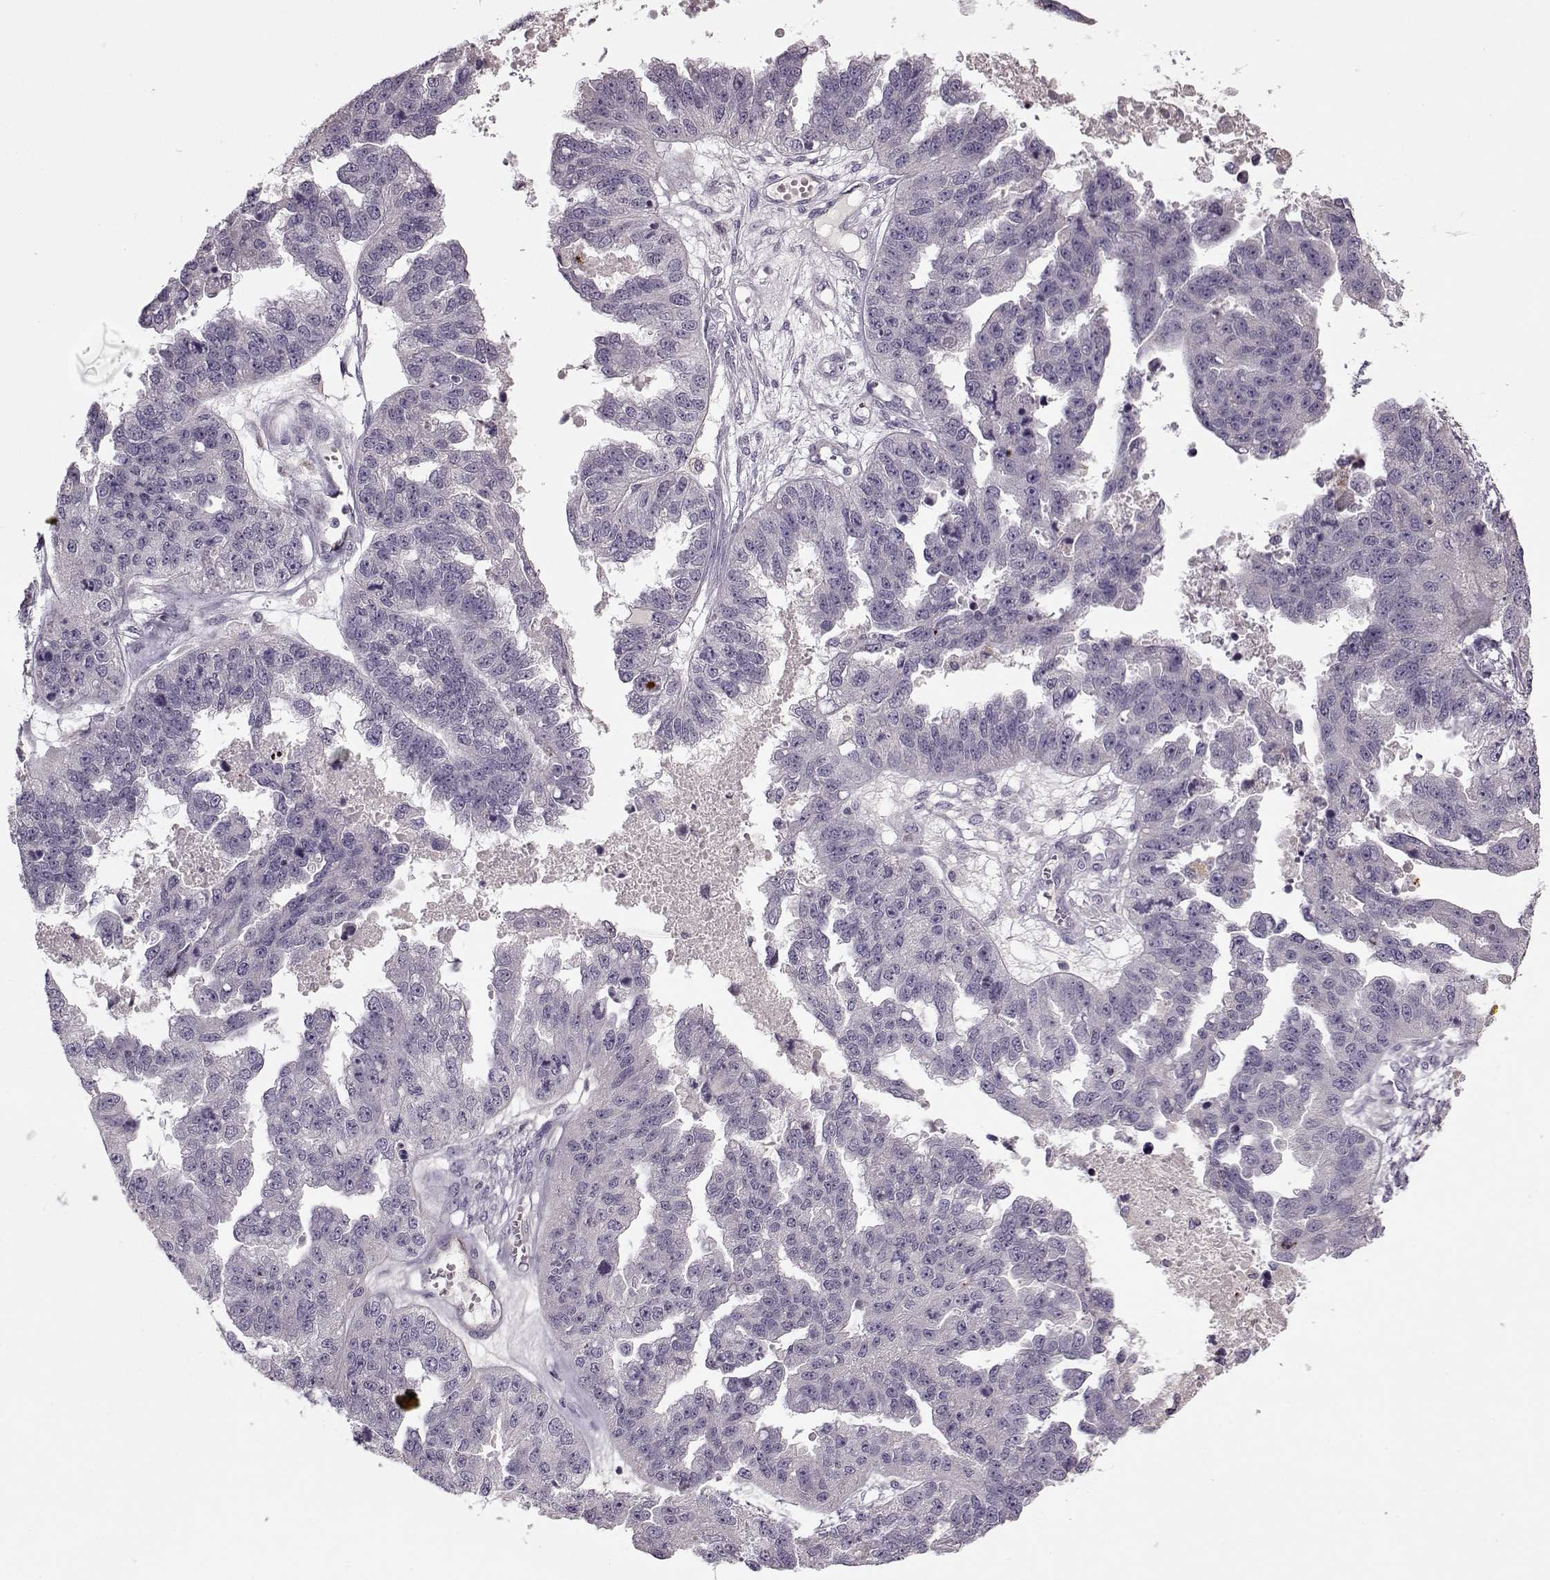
{"staining": {"intensity": "negative", "quantity": "none", "location": "none"}, "tissue": "ovarian cancer", "cell_type": "Tumor cells", "image_type": "cancer", "snomed": [{"axis": "morphology", "description": "Cystadenocarcinoma, serous, NOS"}, {"axis": "topography", "description": "Ovary"}], "caption": "The immunohistochemistry image has no significant positivity in tumor cells of ovarian cancer tissue.", "gene": "ACOT11", "patient": {"sex": "female", "age": 58}}